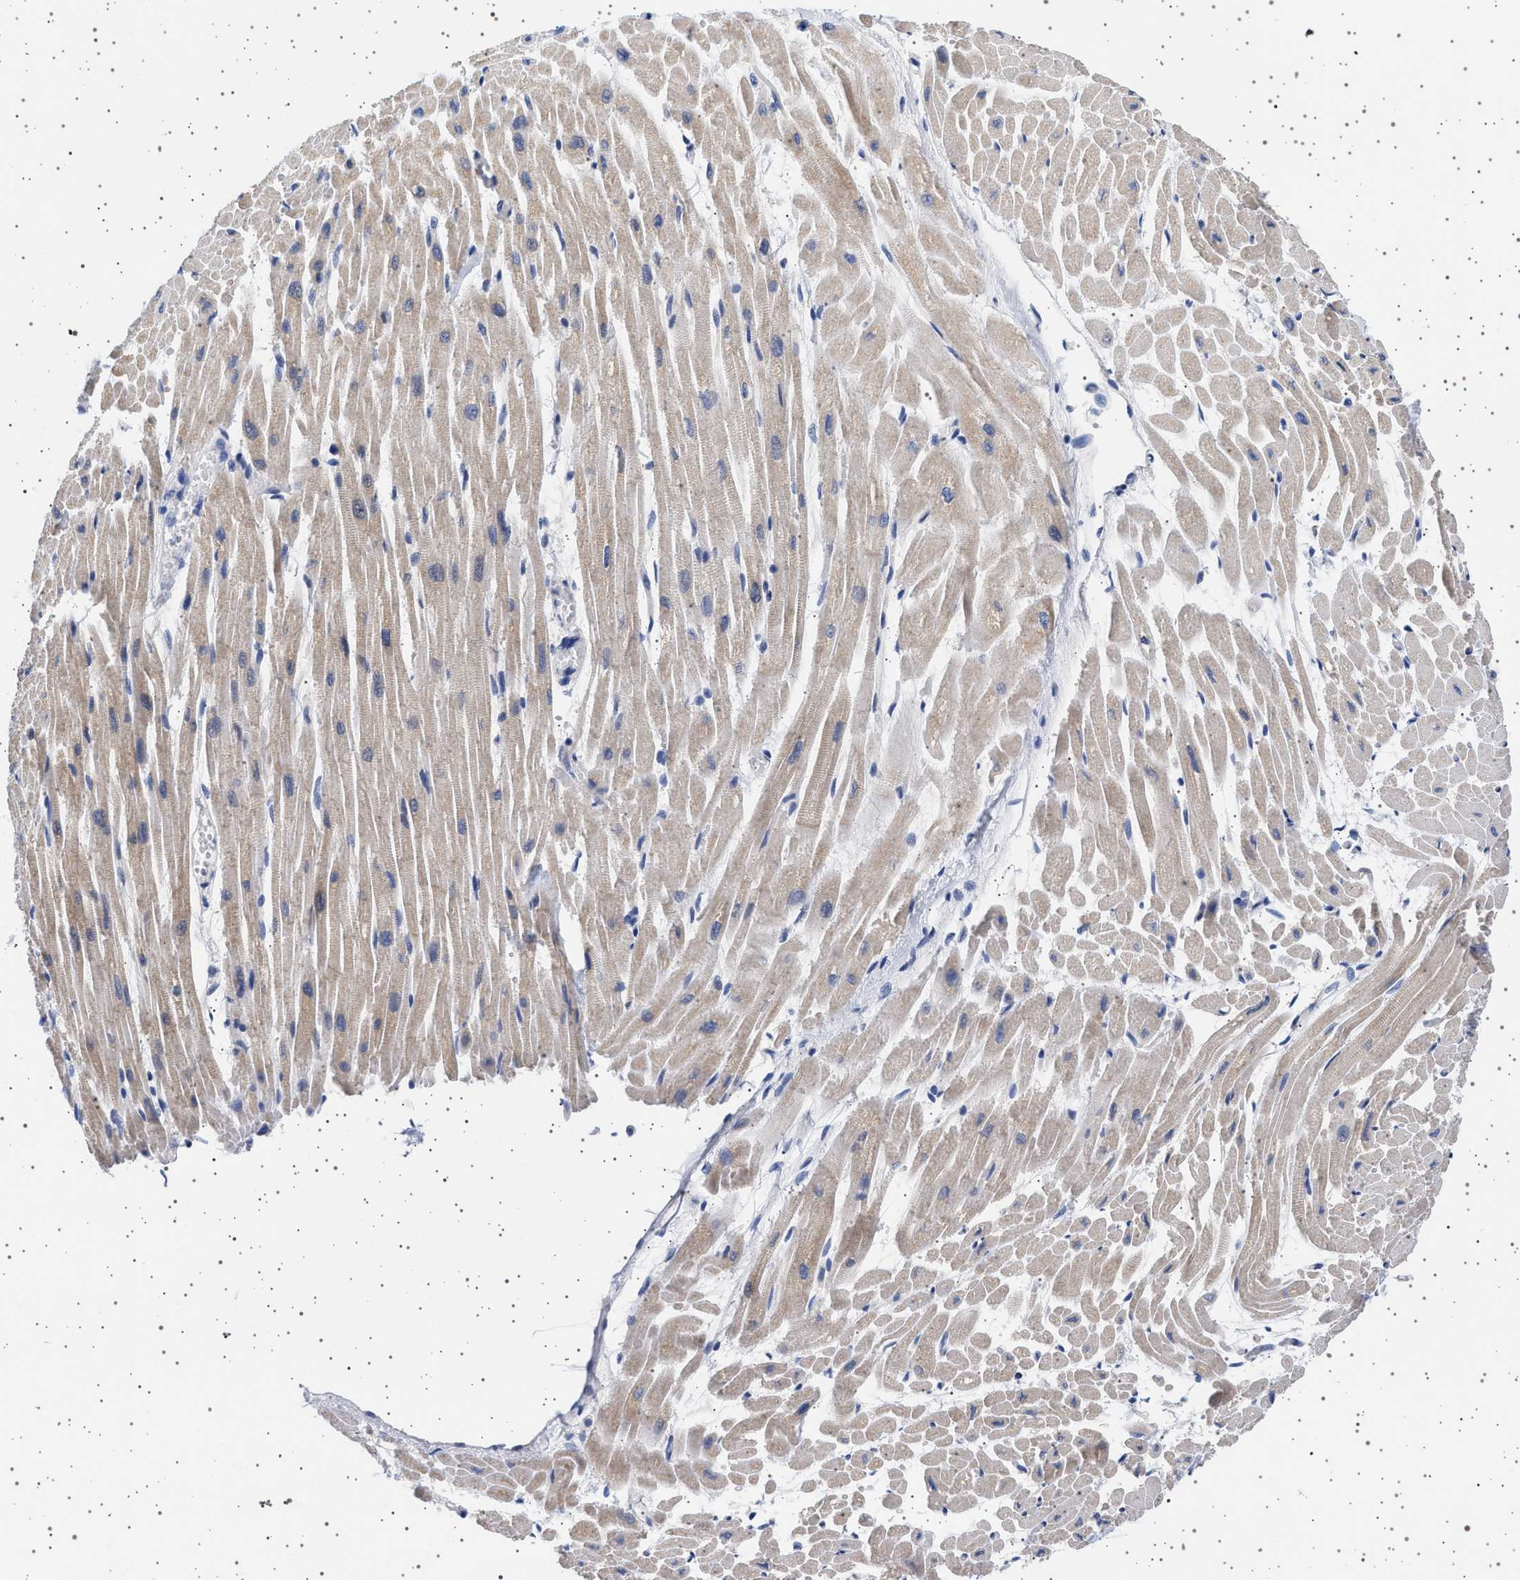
{"staining": {"intensity": "weak", "quantity": "25%-75%", "location": "cytoplasmic/membranous"}, "tissue": "heart muscle", "cell_type": "Cardiomyocytes", "image_type": "normal", "snomed": [{"axis": "morphology", "description": "Normal tissue, NOS"}, {"axis": "topography", "description": "Heart"}], "caption": "Protein expression by IHC exhibits weak cytoplasmic/membranous staining in about 25%-75% of cardiomyocytes in benign heart muscle.", "gene": "TRMT10B", "patient": {"sex": "male", "age": 45}}